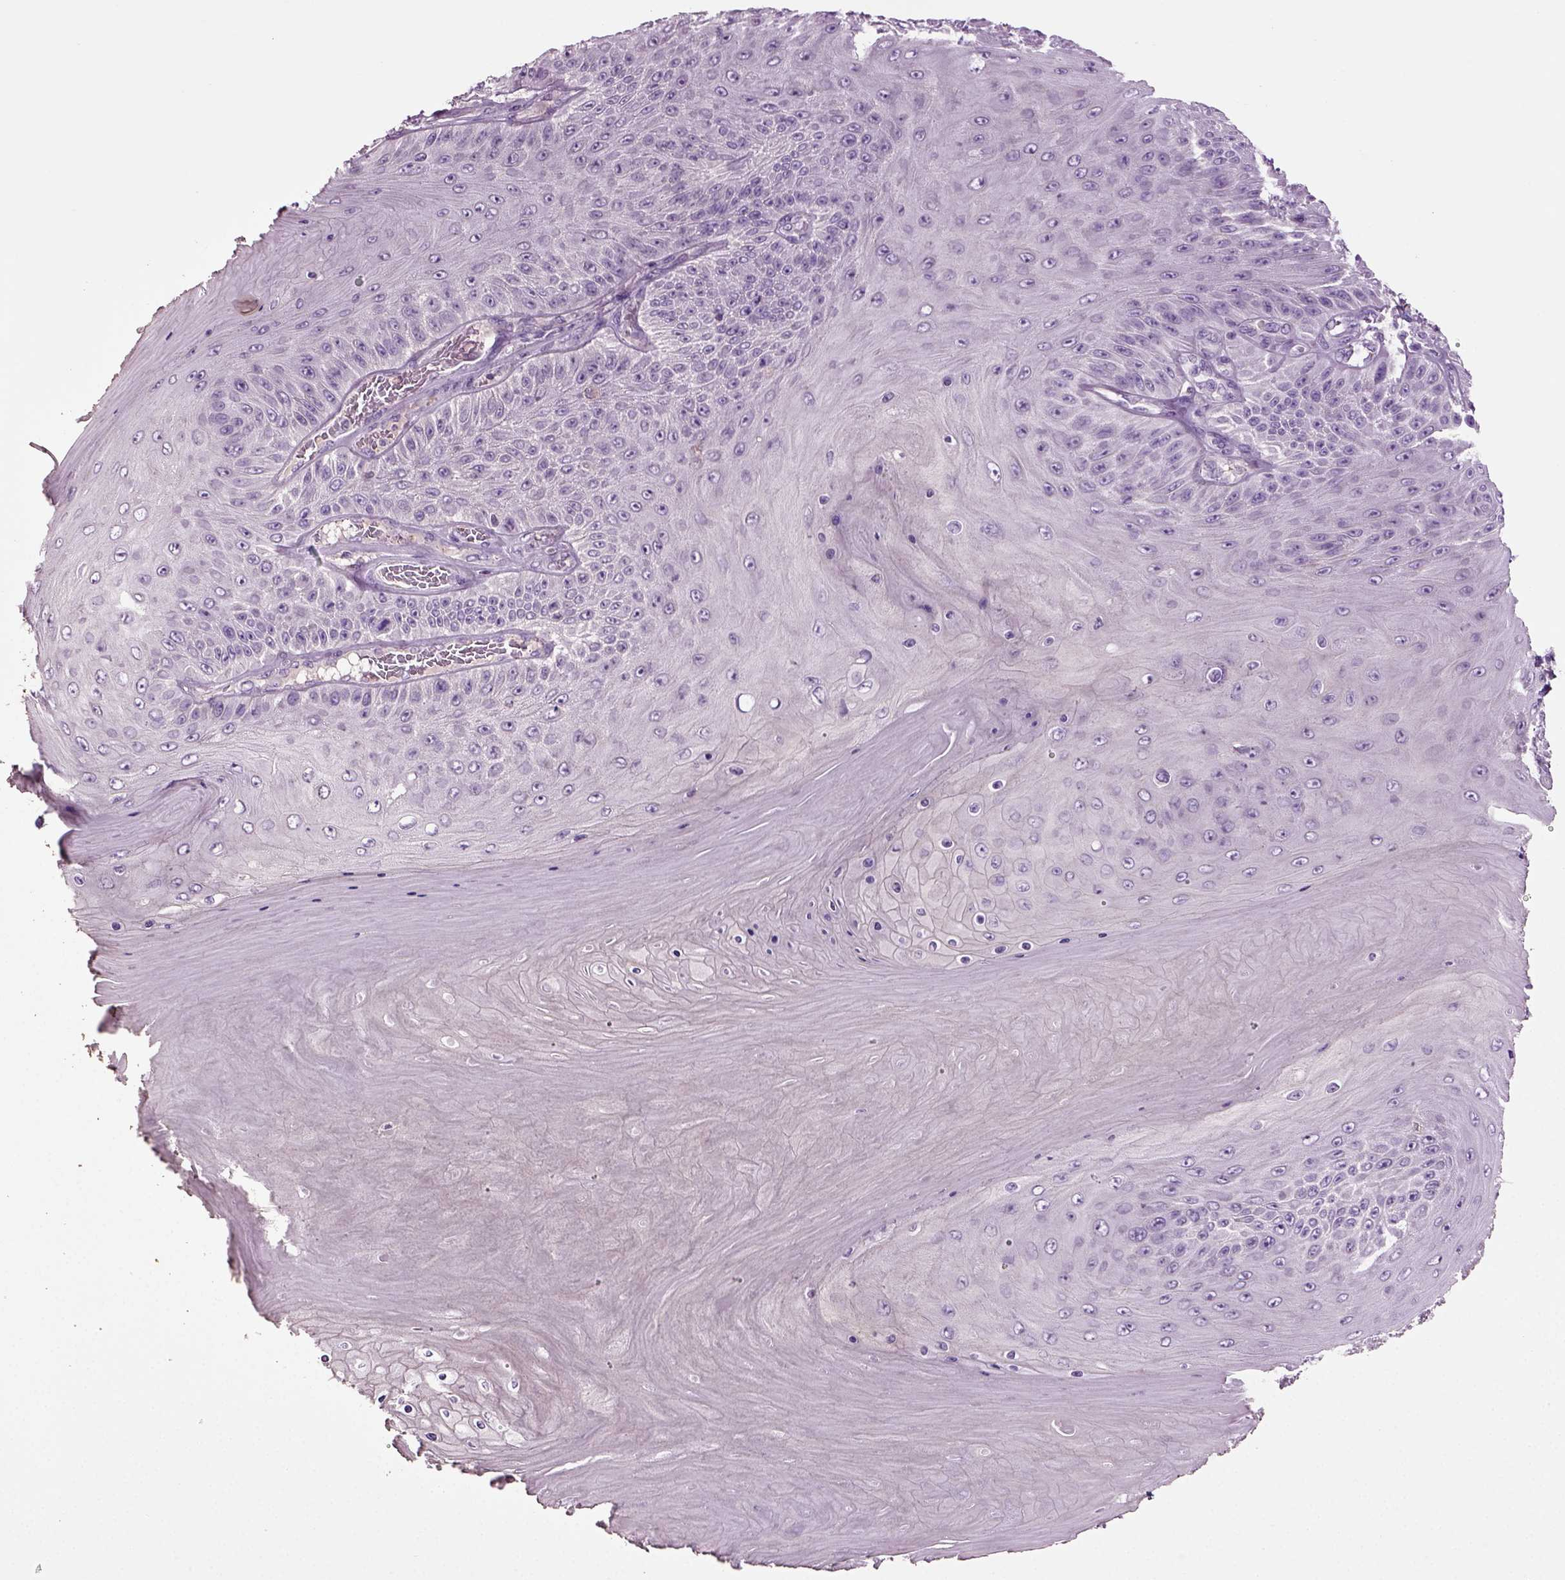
{"staining": {"intensity": "negative", "quantity": "none", "location": "none"}, "tissue": "skin cancer", "cell_type": "Tumor cells", "image_type": "cancer", "snomed": [{"axis": "morphology", "description": "Squamous cell carcinoma, NOS"}, {"axis": "topography", "description": "Skin"}], "caption": "Tumor cells show no significant staining in skin cancer (squamous cell carcinoma).", "gene": "DEFB118", "patient": {"sex": "male", "age": 62}}